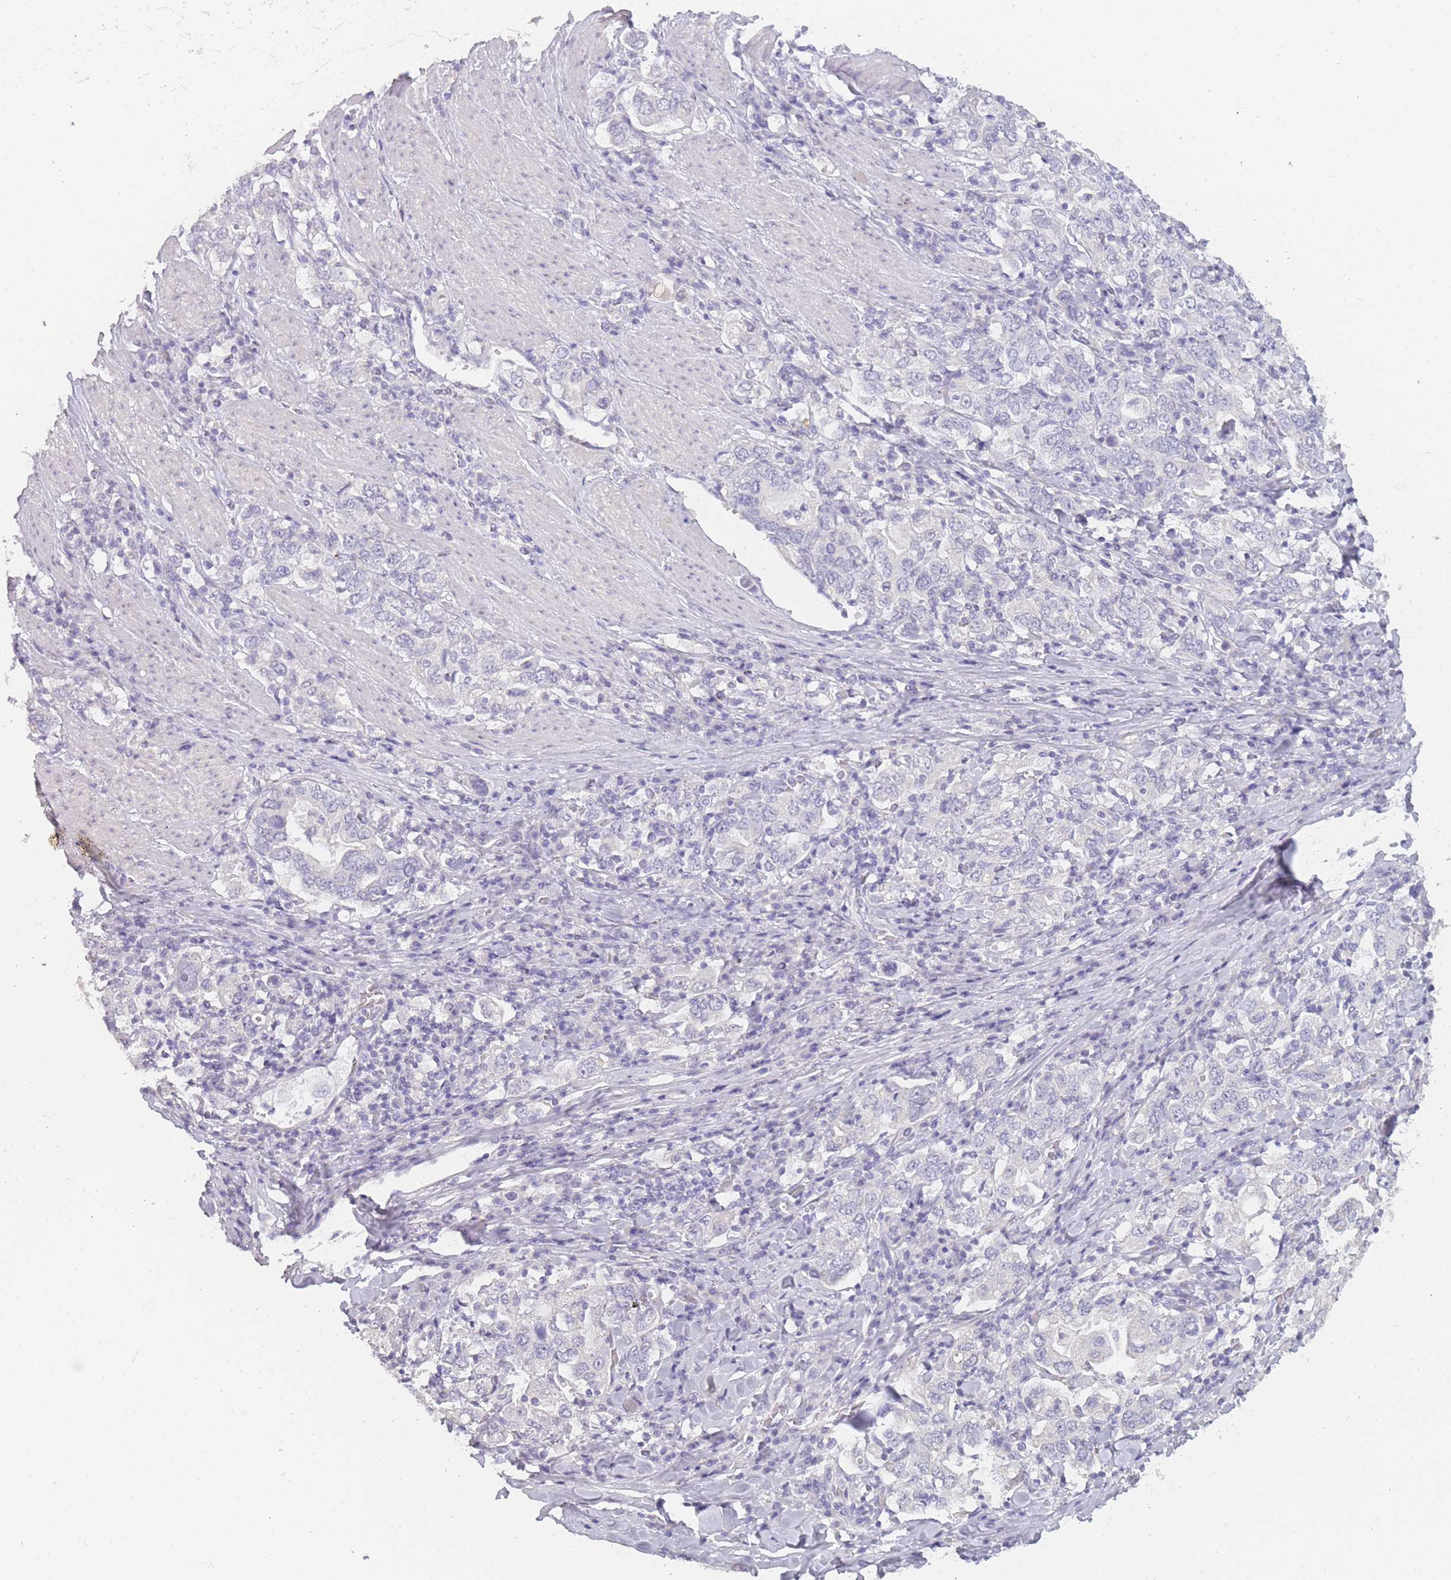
{"staining": {"intensity": "negative", "quantity": "none", "location": "none"}, "tissue": "stomach cancer", "cell_type": "Tumor cells", "image_type": "cancer", "snomed": [{"axis": "morphology", "description": "Adenocarcinoma, NOS"}, {"axis": "topography", "description": "Stomach, upper"}], "caption": "This is a histopathology image of immunohistochemistry (IHC) staining of stomach adenocarcinoma, which shows no expression in tumor cells. (Brightfield microscopy of DAB immunohistochemistry at high magnification).", "gene": "INS", "patient": {"sex": "male", "age": 62}}